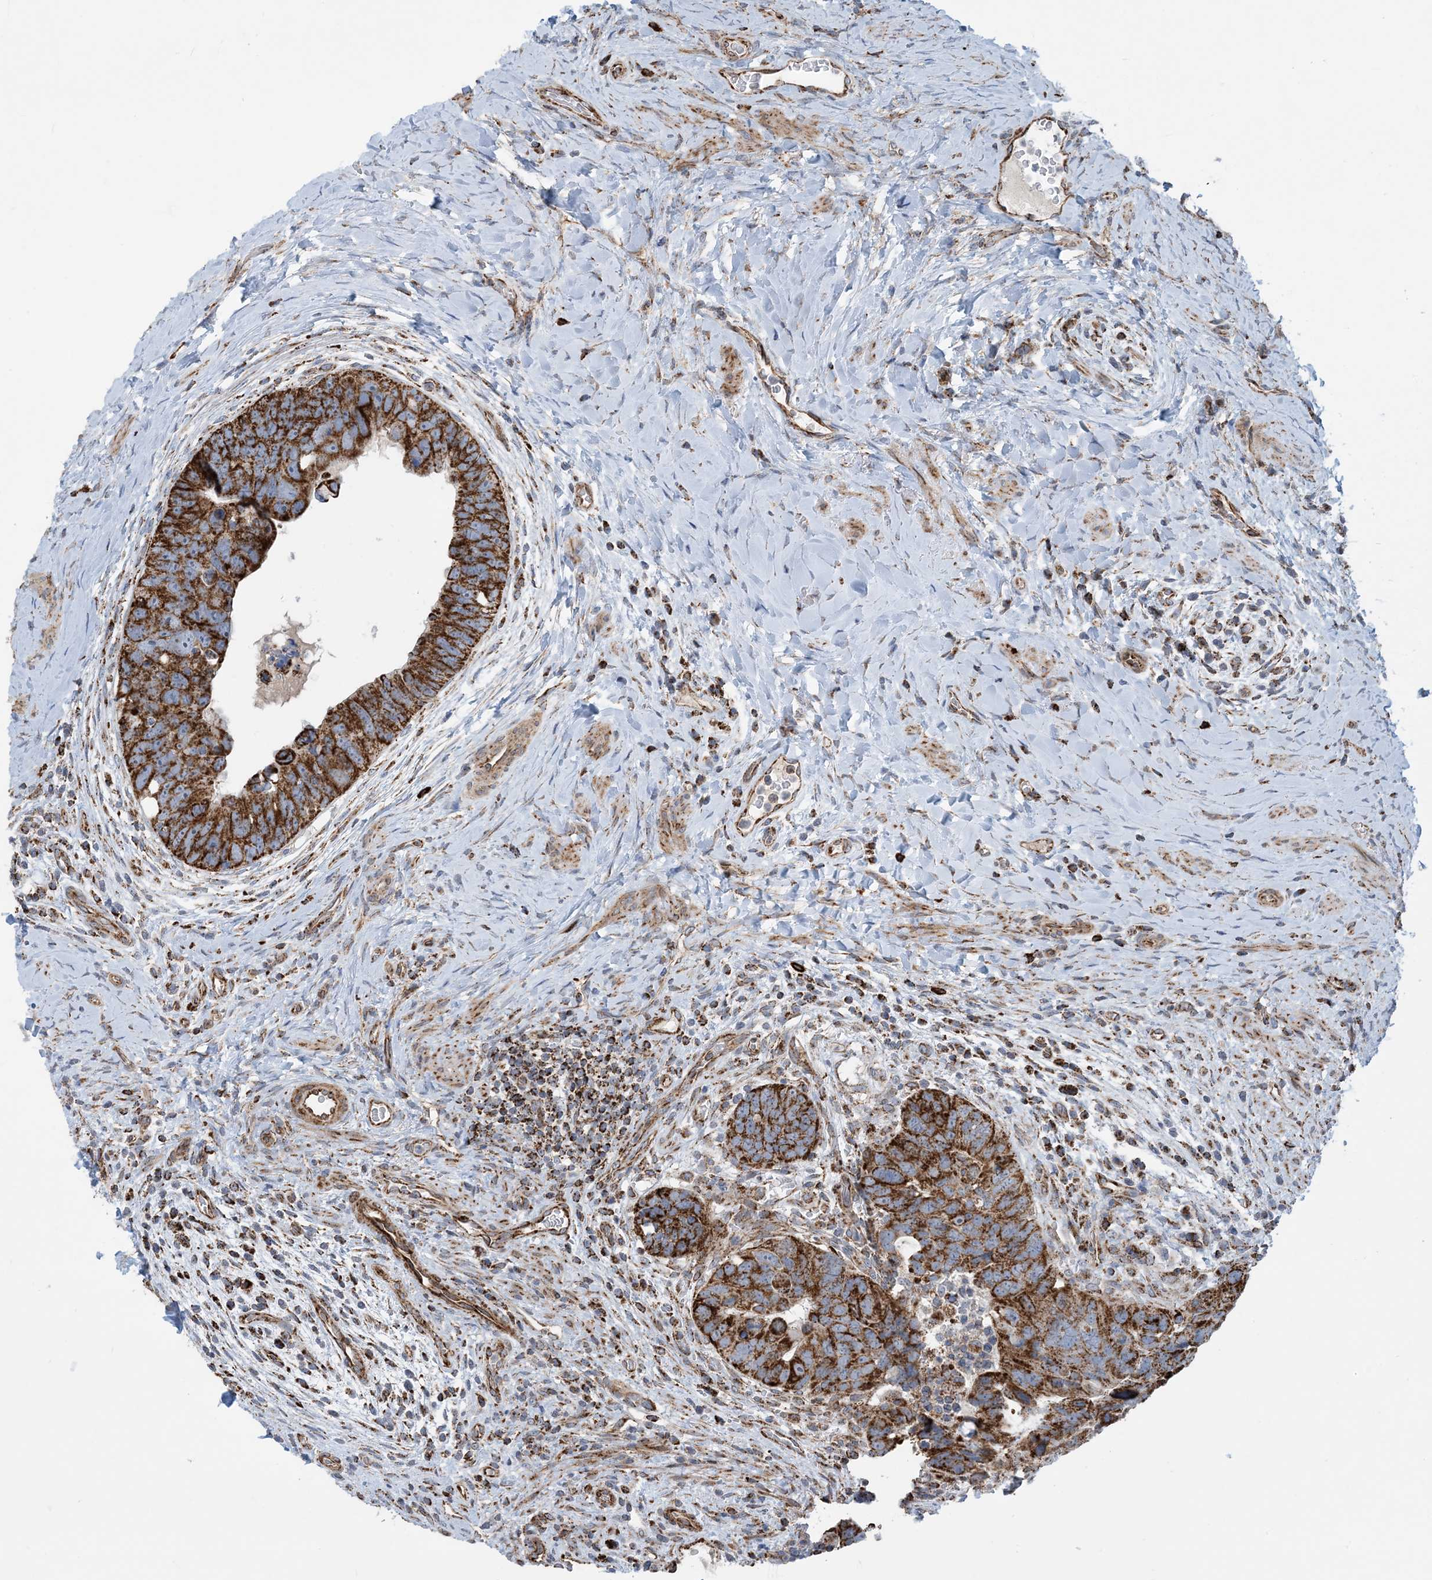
{"staining": {"intensity": "strong", "quantity": ">75%", "location": "cytoplasmic/membranous"}, "tissue": "colorectal cancer", "cell_type": "Tumor cells", "image_type": "cancer", "snomed": [{"axis": "morphology", "description": "Adenocarcinoma, NOS"}, {"axis": "topography", "description": "Rectum"}], "caption": "Human colorectal cancer stained with a brown dye reveals strong cytoplasmic/membranous positive expression in approximately >75% of tumor cells.", "gene": "PCDHGA1", "patient": {"sex": "male", "age": 59}}